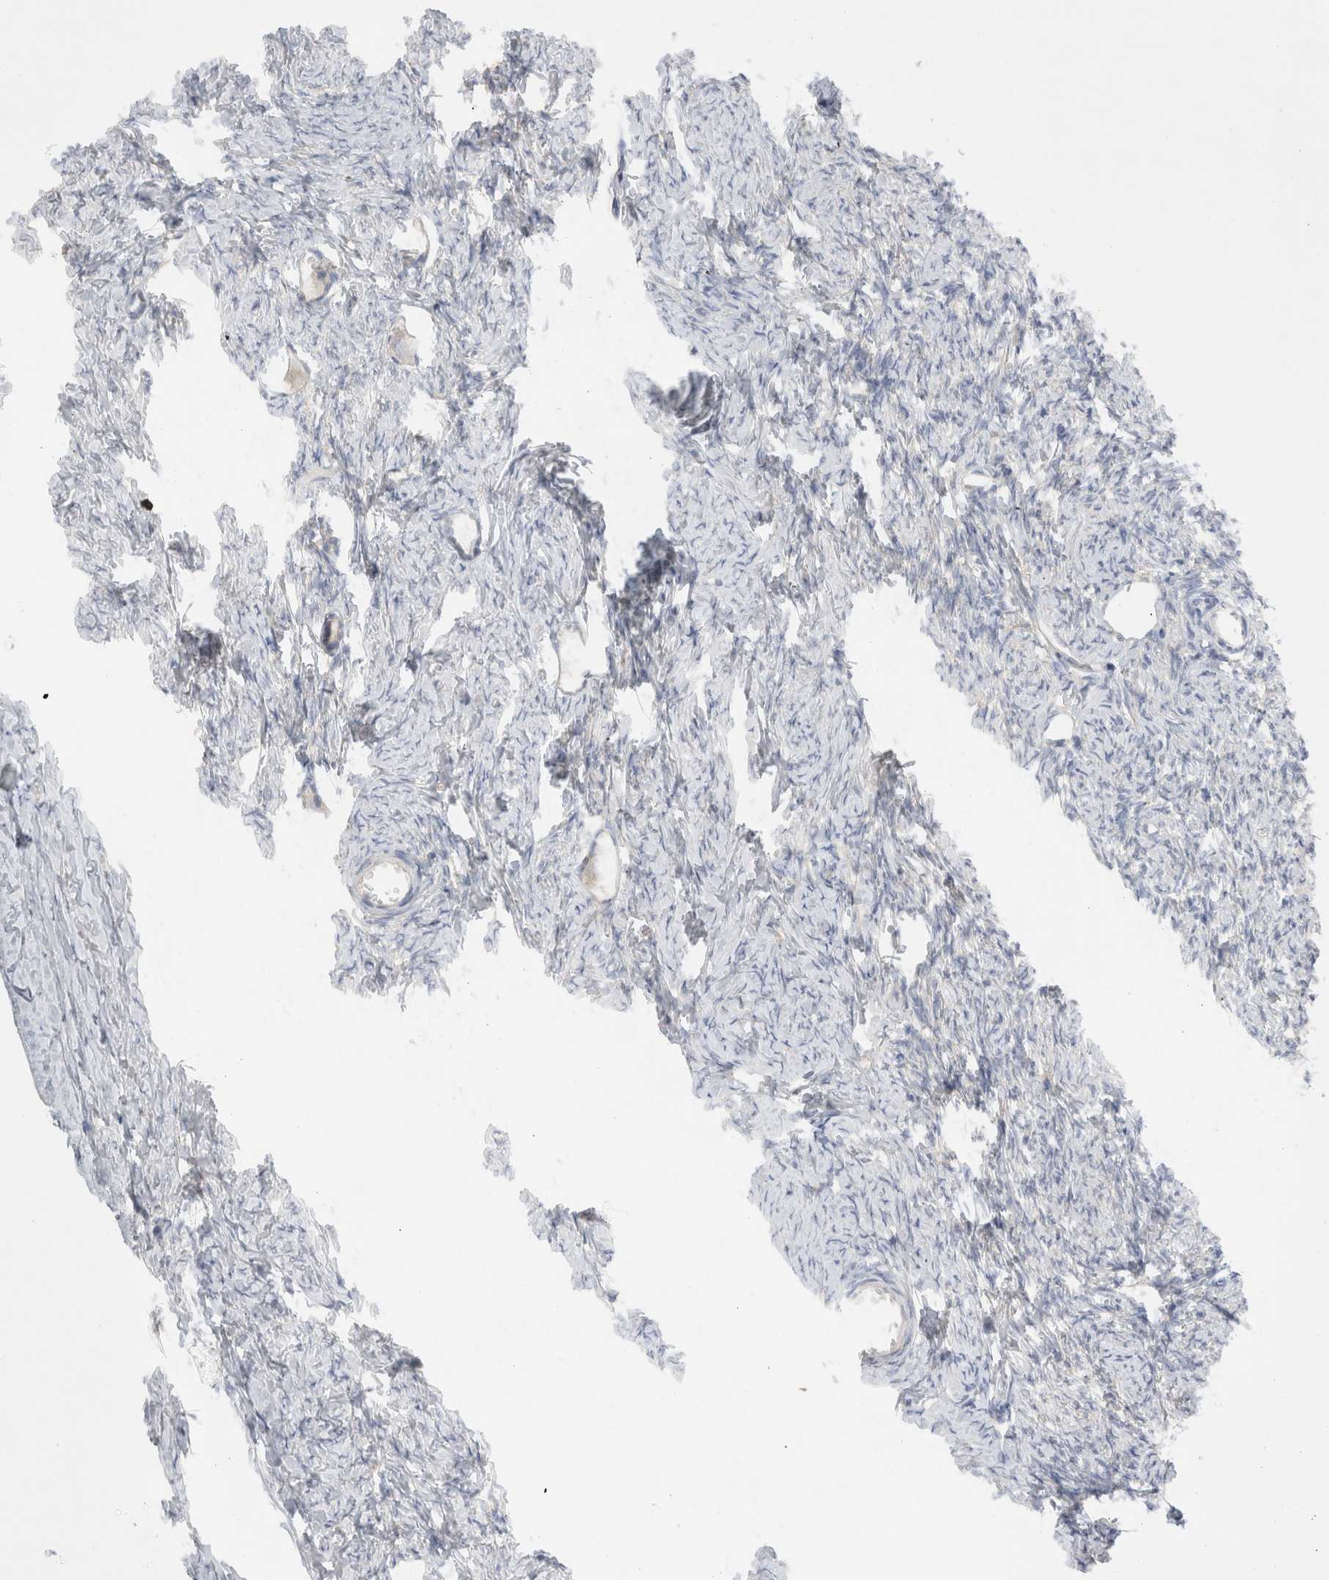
{"staining": {"intensity": "negative", "quantity": "none", "location": "none"}, "tissue": "ovary", "cell_type": "Follicle cells", "image_type": "normal", "snomed": [{"axis": "morphology", "description": "Normal tissue, NOS"}, {"axis": "topography", "description": "Ovary"}], "caption": "Immunohistochemical staining of normal human ovary demonstrates no significant positivity in follicle cells.", "gene": "ZNF23", "patient": {"sex": "female", "age": 27}}